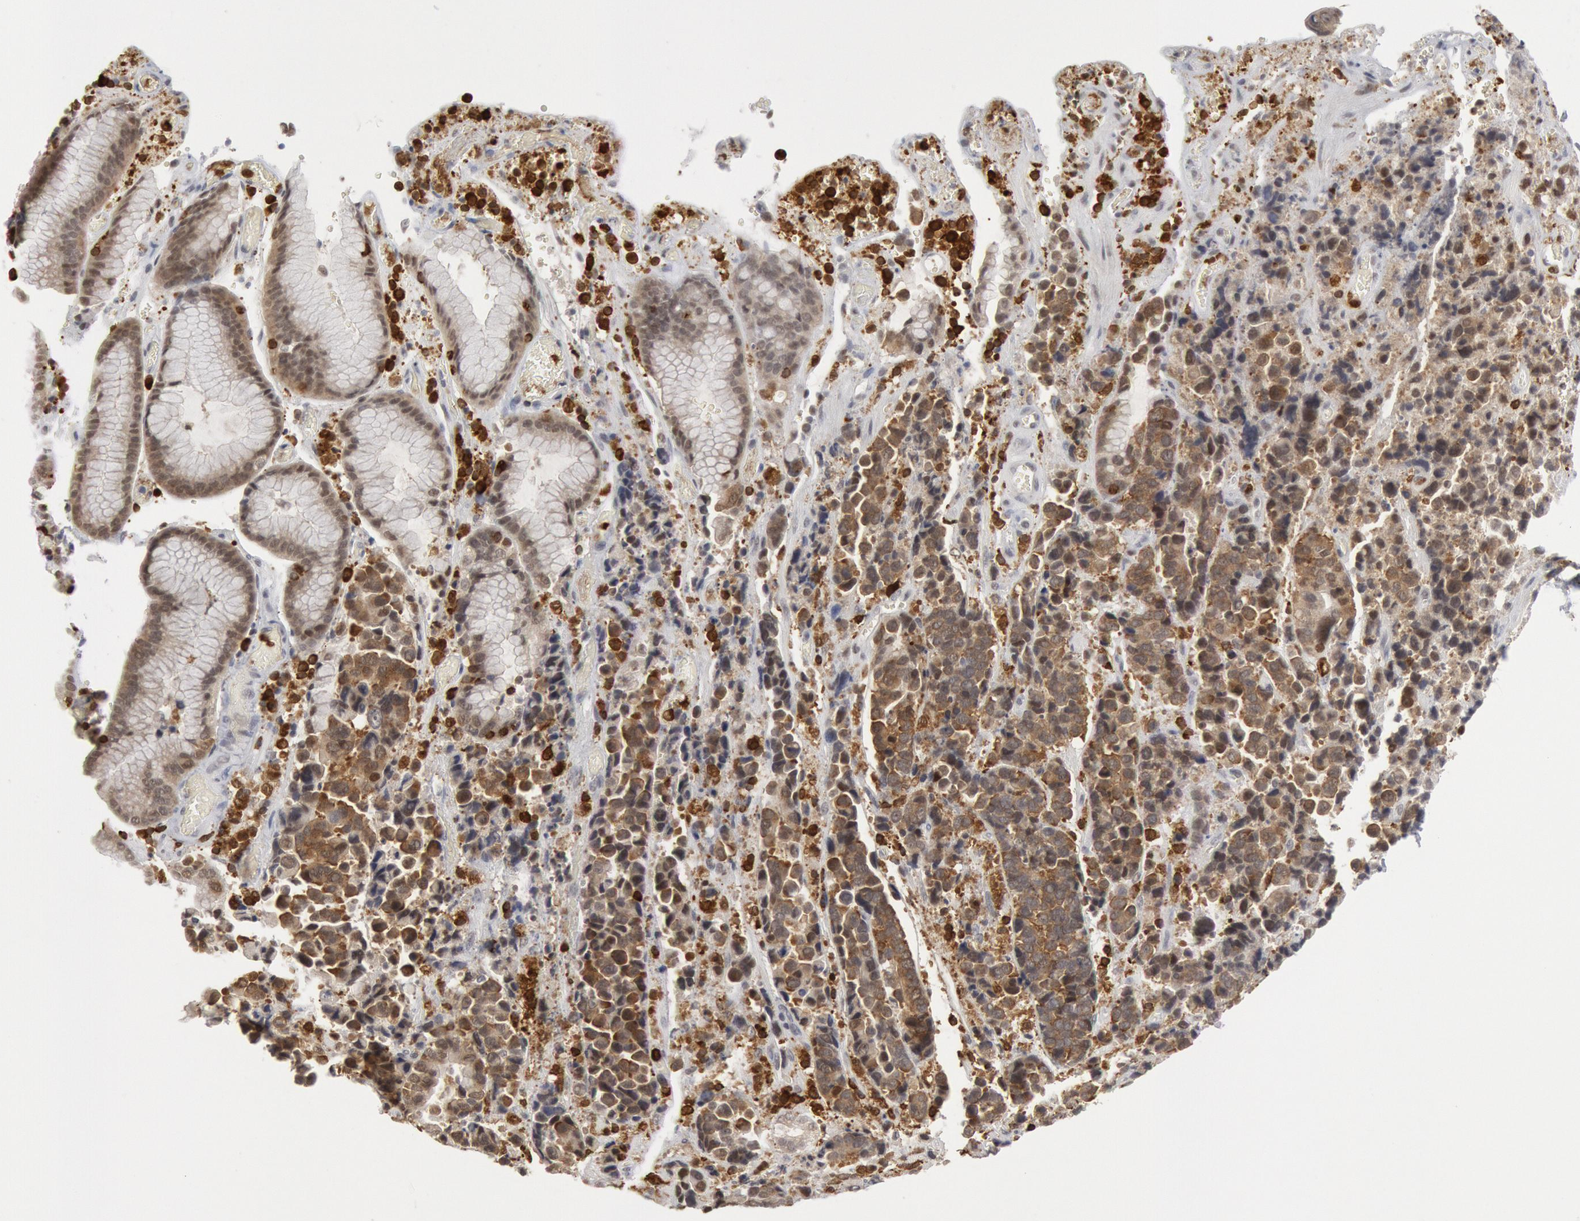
{"staining": {"intensity": "moderate", "quantity": ">75%", "location": "cytoplasmic/membranous,nuclear"}, "tissue": "stomach cancer", "cell_type": "Tumor cells", "image_type": "cancer", "snomed": [{"axis": "morphology", "description": "Adenocarcinoma, NOS"}, {"axis": "topography", "description": "Stomach, upper"}], "caption": "A brown stain highlights moderate cytoplasmic/membranous and nuclear positivity of a protein in human stomach adenocarcinoma tumor cells. (DAB = brown stain, brightfield microscopy at high magnification).", "gene": "PTPN6", "patient": {"sex": "male", "age": 71}}